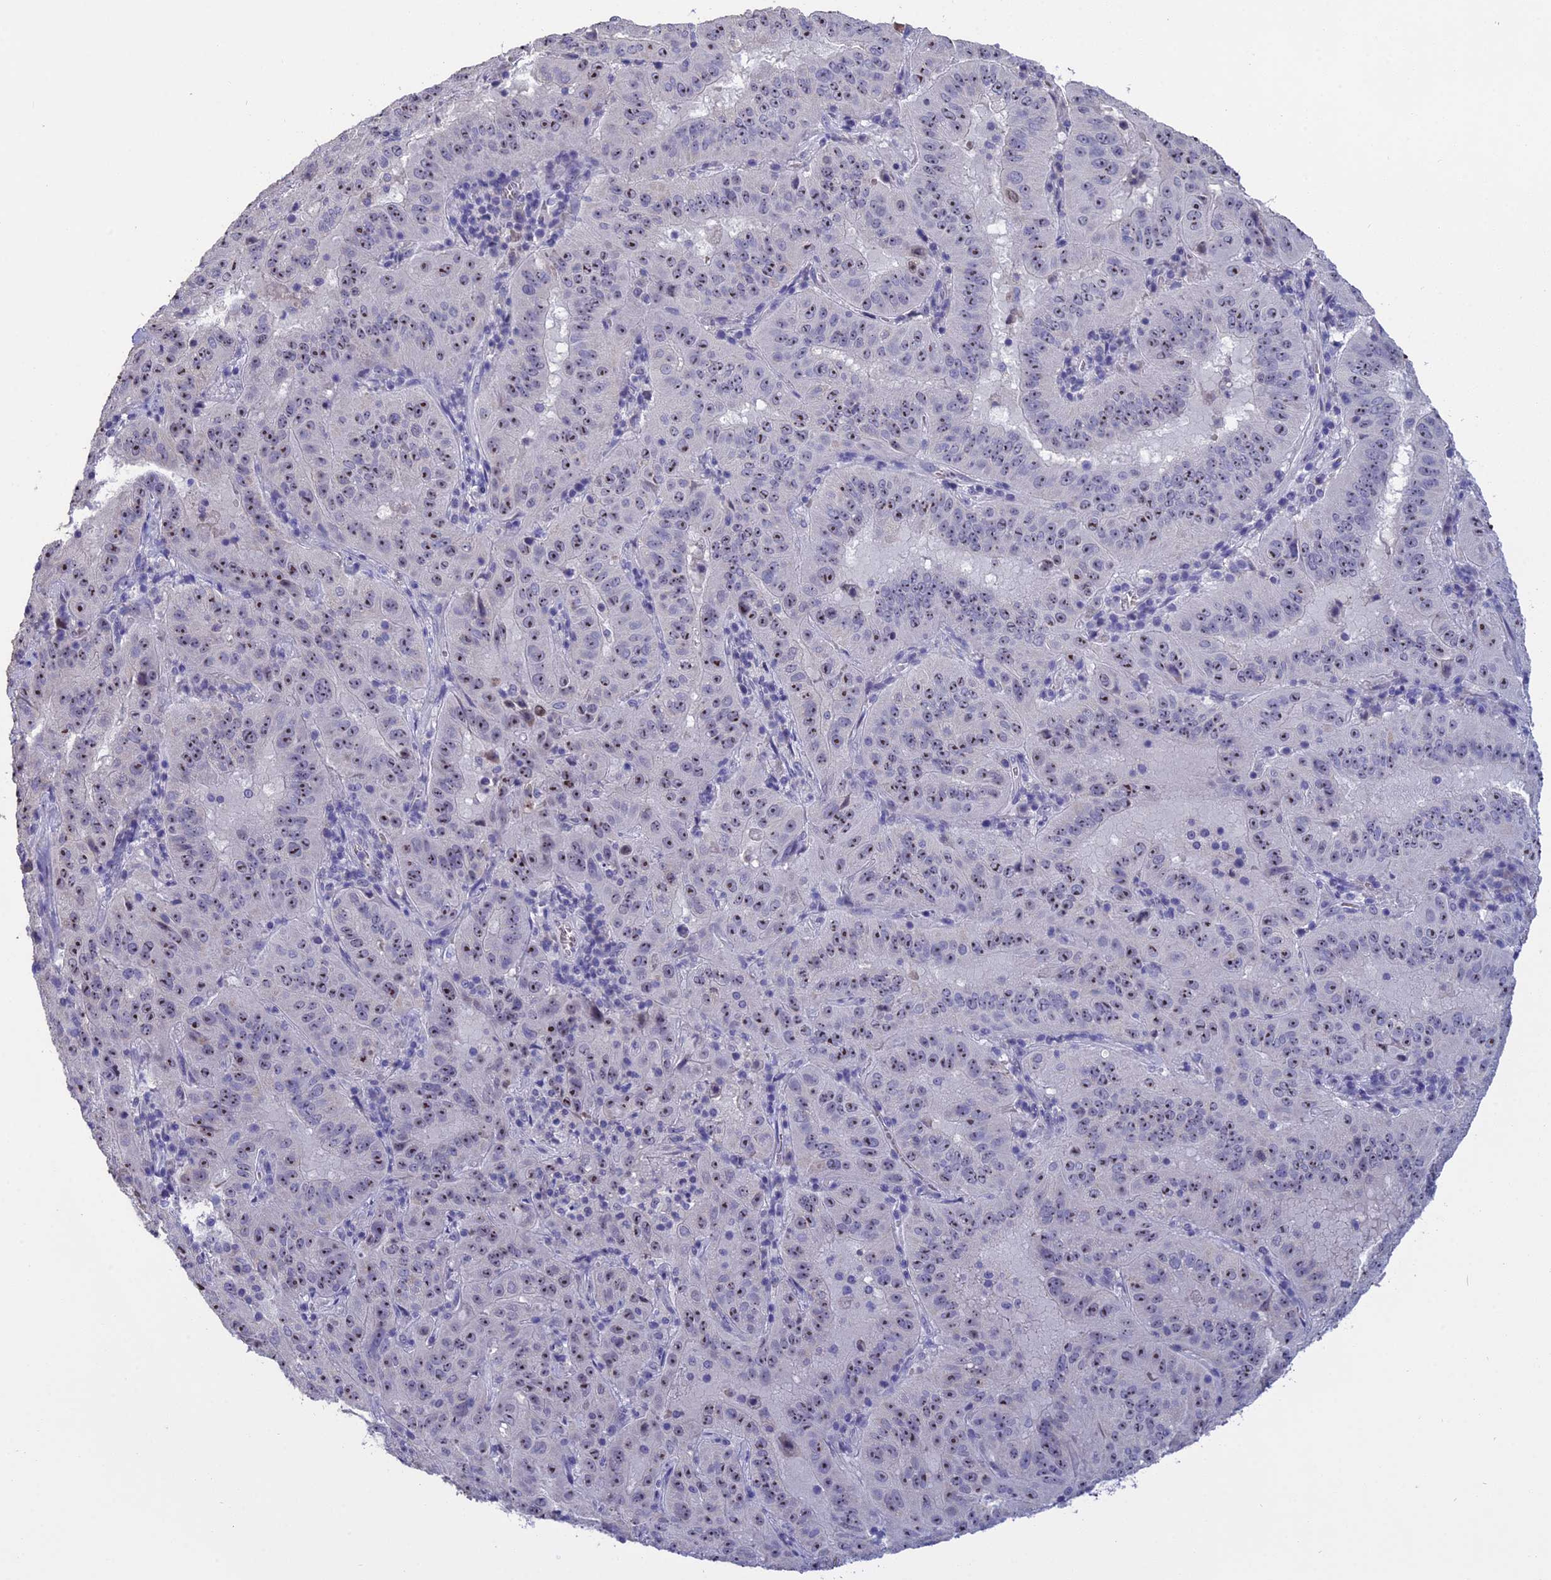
{"staining": {"intensity": "moderate", "quantity": "25%-75%", "location": "nuclear"}, "tissue": "pancreatic cancer", "cell_type": "Tumor cells", "image_type": "cancer", "snomed": [{"axis": "morphology", "description": "Adenocarcinoma, NOS"}, {"axis": "topography", "description": "Pancreas"}], "caption": "The histopathology image demonstrates a brown stain indicating the presence of a protein in the nuclear of tumor cells in pancreatic cancer (adenocarcinoma).", "gene": "KNOP1", "patient": {"sex": "male", "age": 63}}